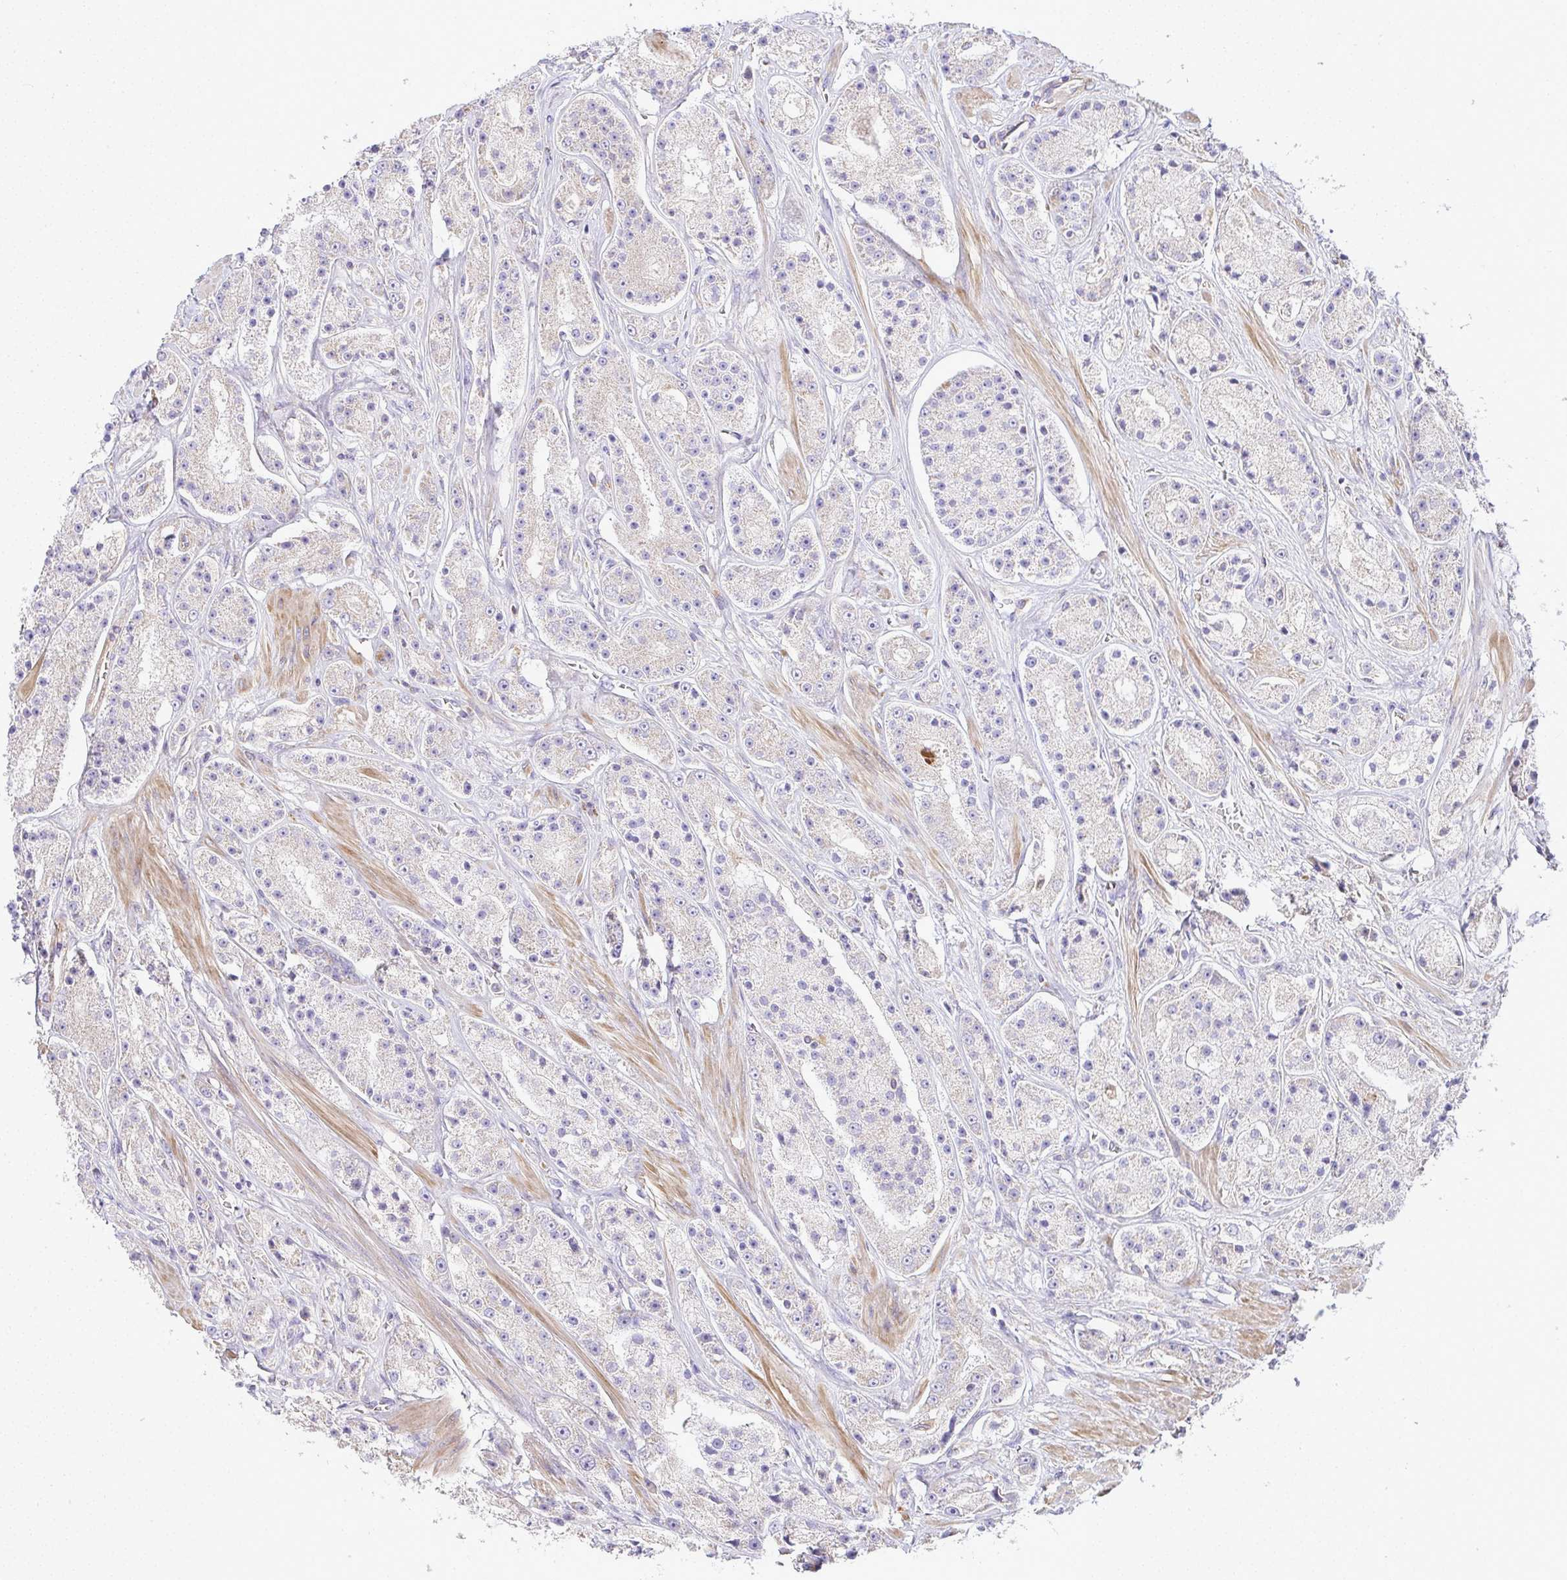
{"staining": {"intensity": "negative", "quantity": "none", "location": "none"}, "tissue": "prostate cancer", "cell_type": "Tumor cells", "image_type": "cancer", "snomed": [{"axis": "morphology", "description": "Adenocarcinoma, High grade"}, {"axis": "topography", "description": "Prostate"}], "caption": "Human high-grade adenocarcinoma (prostate) stained for a protein using immunohistochemistry (IHC) demonstrates no expression in tumor cells.", "gene": "GRID2", "patient": {"sex": "male", "age": 67}}